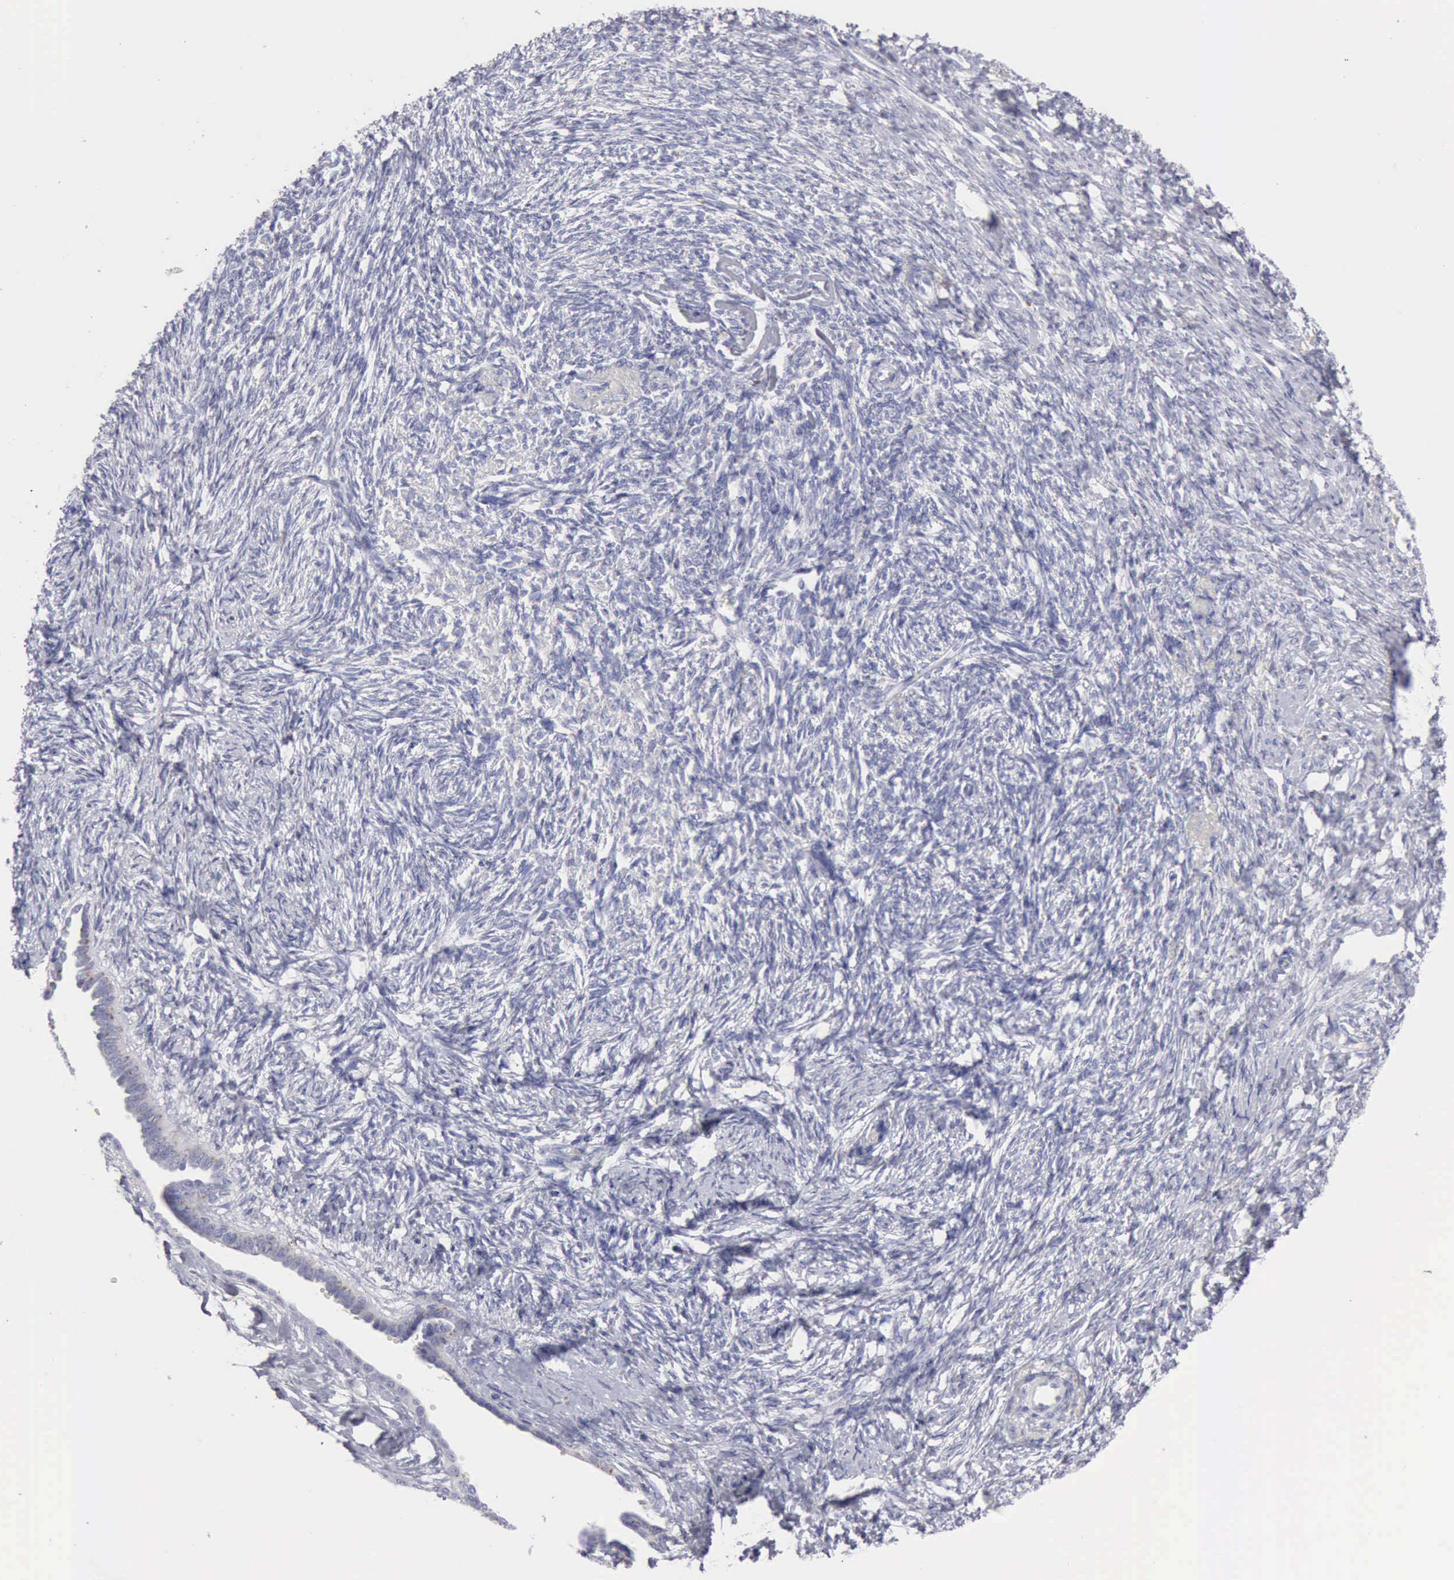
{"staining": {"intensity": "negative", "quantity": "none", "location": "none"}, "tissue": "ovarian cancer", "cell_type": "Tumor cells", "image_type": "cancer", "snomed": [{"axis": "morphology", "description": "Normal tissue, NOS"}, {"axis": "morphology", "description": "Cystadenocarcinoma, serous, NOS"}, {"axis": "topography", "description": "Ovary"}], "caption": "The photomicrograph shows no staining of tumor cells in ovarian cancer.", "gene": "CTSS", "patient": {"sex": "female", "age": 62}}